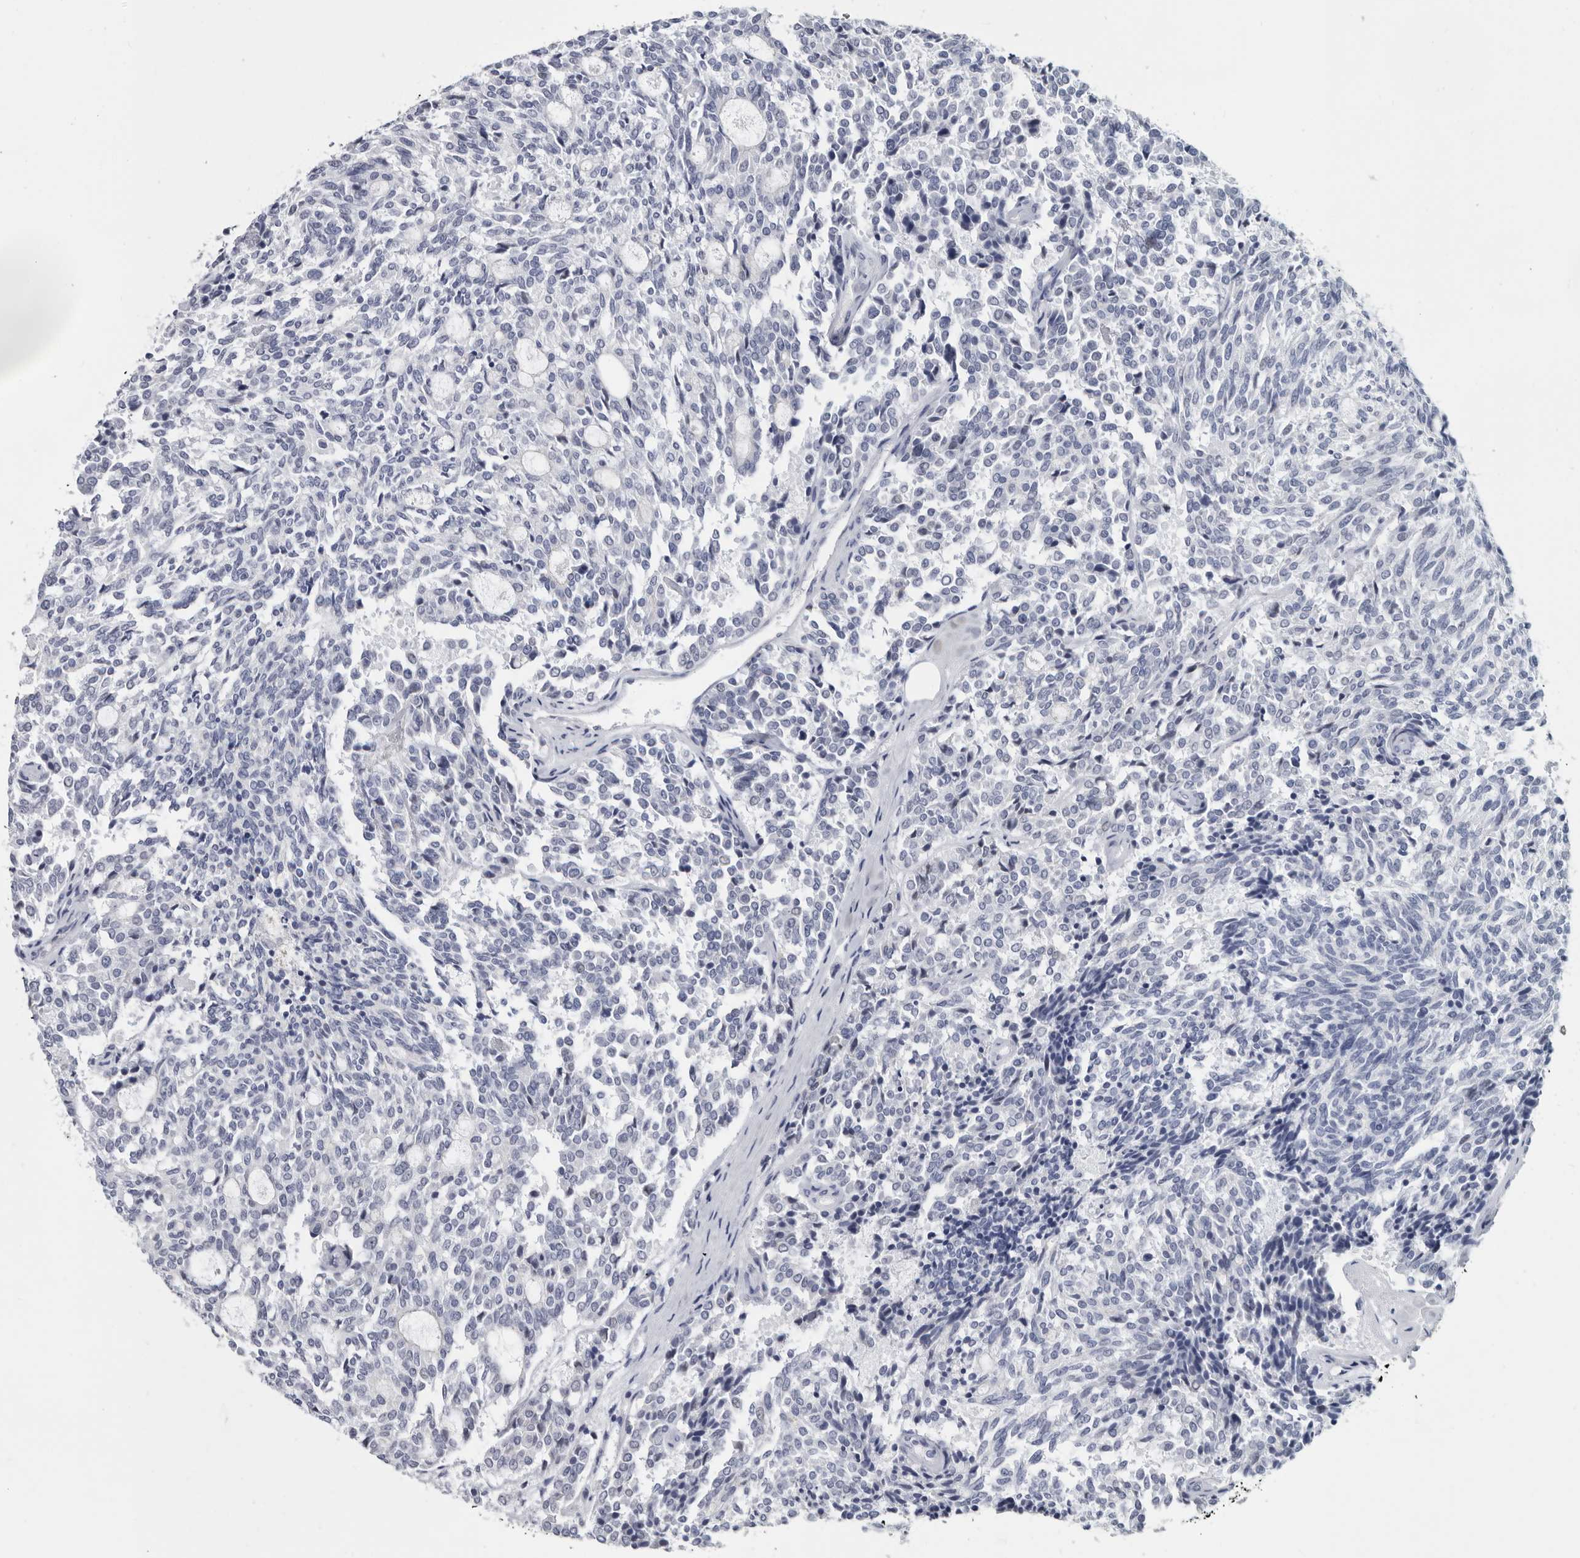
{"staining": {"intensity": "negative", "quantity": "none", "location": "none"}, "tissue": "carcinoid", "cell_type": "Tumor cells", "image_type": "cancer", "snomed": [{"axis": "morphology", "description": "Carcinoid, malignant, NOS"}, {"axis": "topography", "description": "Pancreas"}], "caption": "Carcinoid was stained to show a protein in brown. There is no significant expression in tumor cells. (DAB IHC, high magnification).", "gene": "WRAP73", "patient": {"sex": "female", "age": 54}}